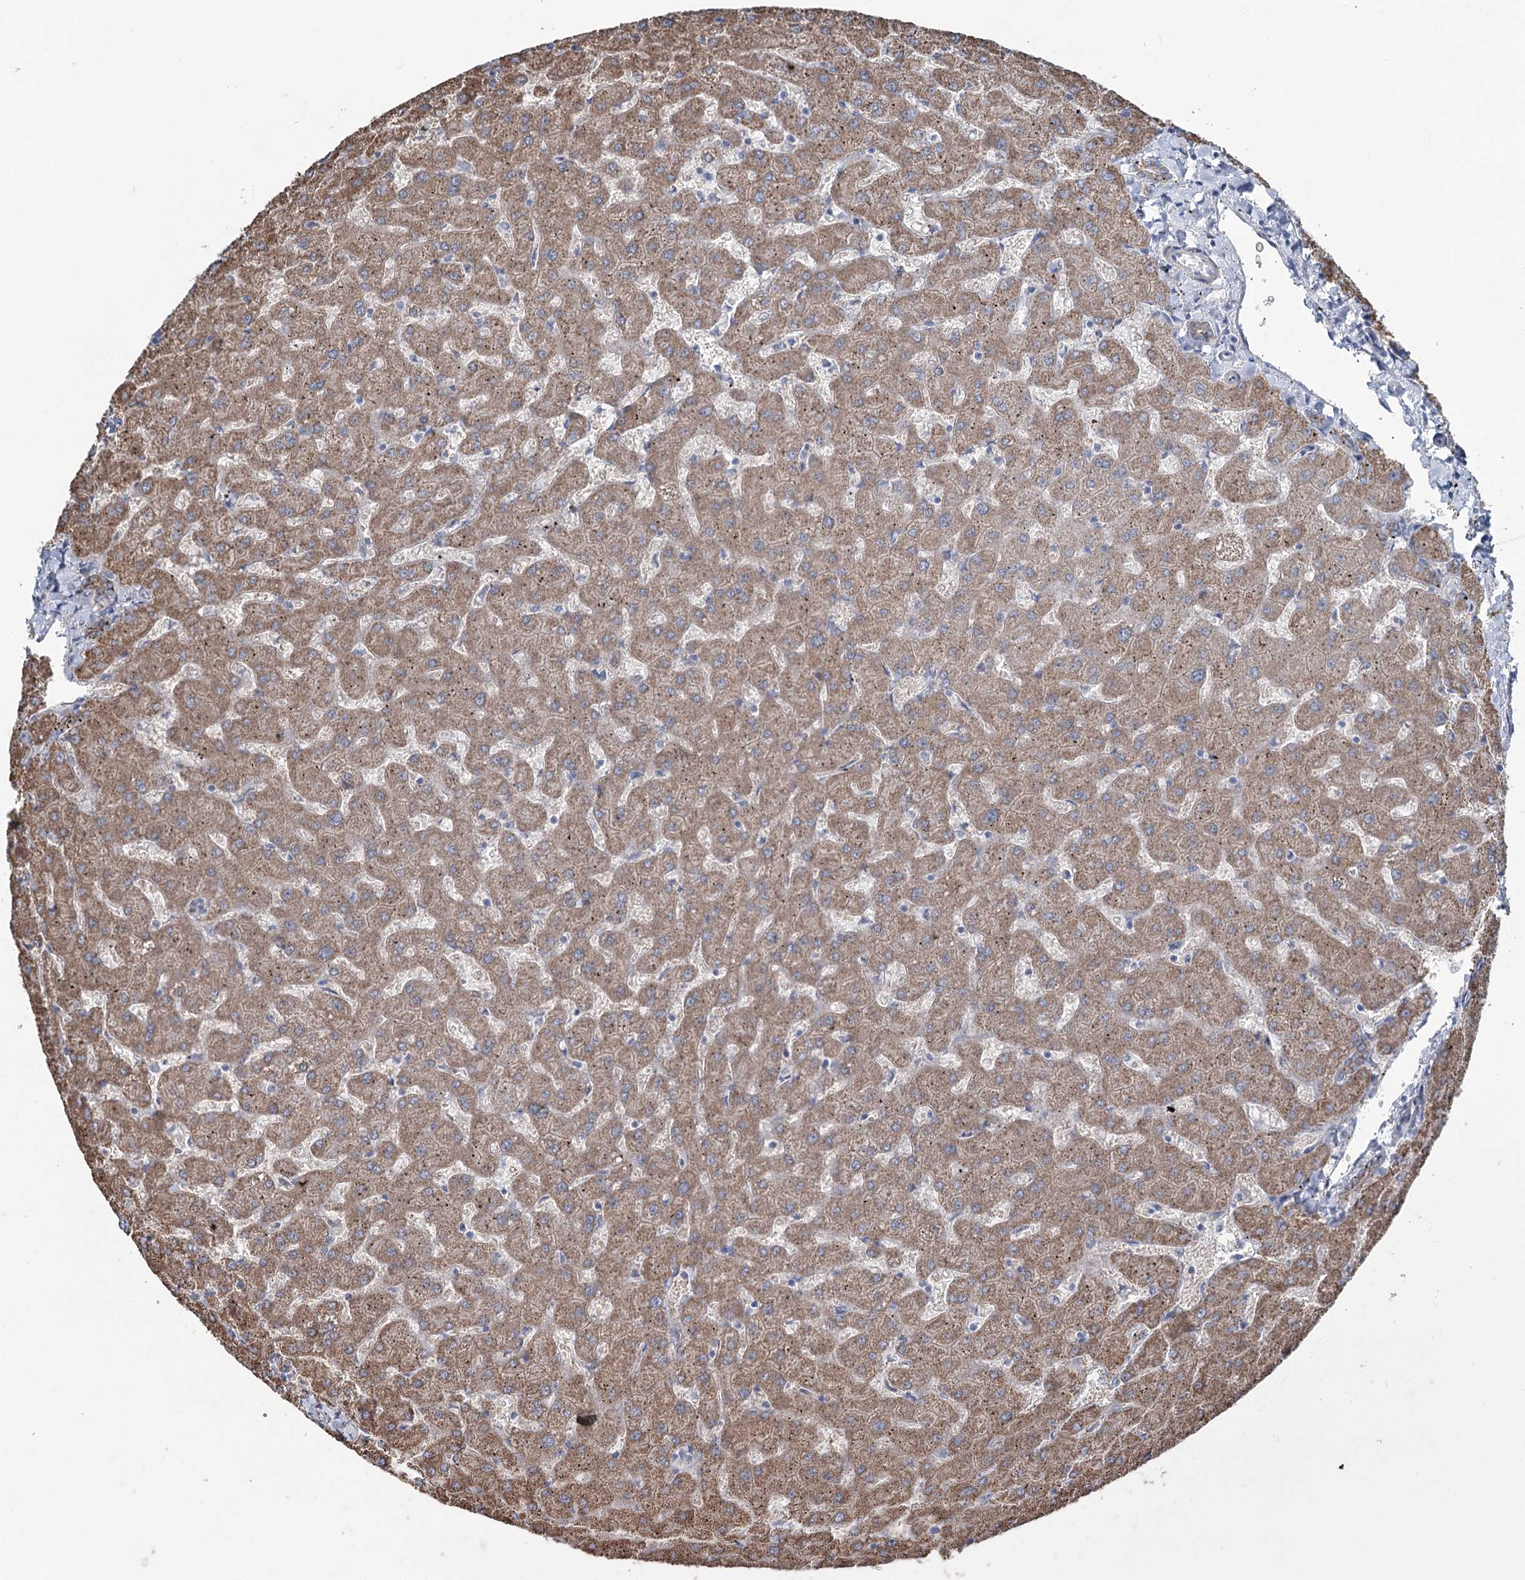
{"staining": {"intensity": "moderate", "quantity": ">75%", "location": "cytoplasmic/membranous"}, "tissue": "liver", "cell_type": "Cholangiocytes", "image_type": "normal", "snomed": [{"axis": "morphology", "description": "Normal tissue, NOS"}, {"axis": "topography", "description": "Liver"}], "caption": "Protein analysis of benign liver shows moderate cytoplasmic/membranous positivity in about >75% of cholangiocytes. The protein of interest is stained brown, and the nuclei are stained in blue (DAB (3,3'-diaminobenzidine) IHC with brightfield microscopy, high magnification).", "gene": "FAM120B", "patient": {"sex": "female", "age": 63}}